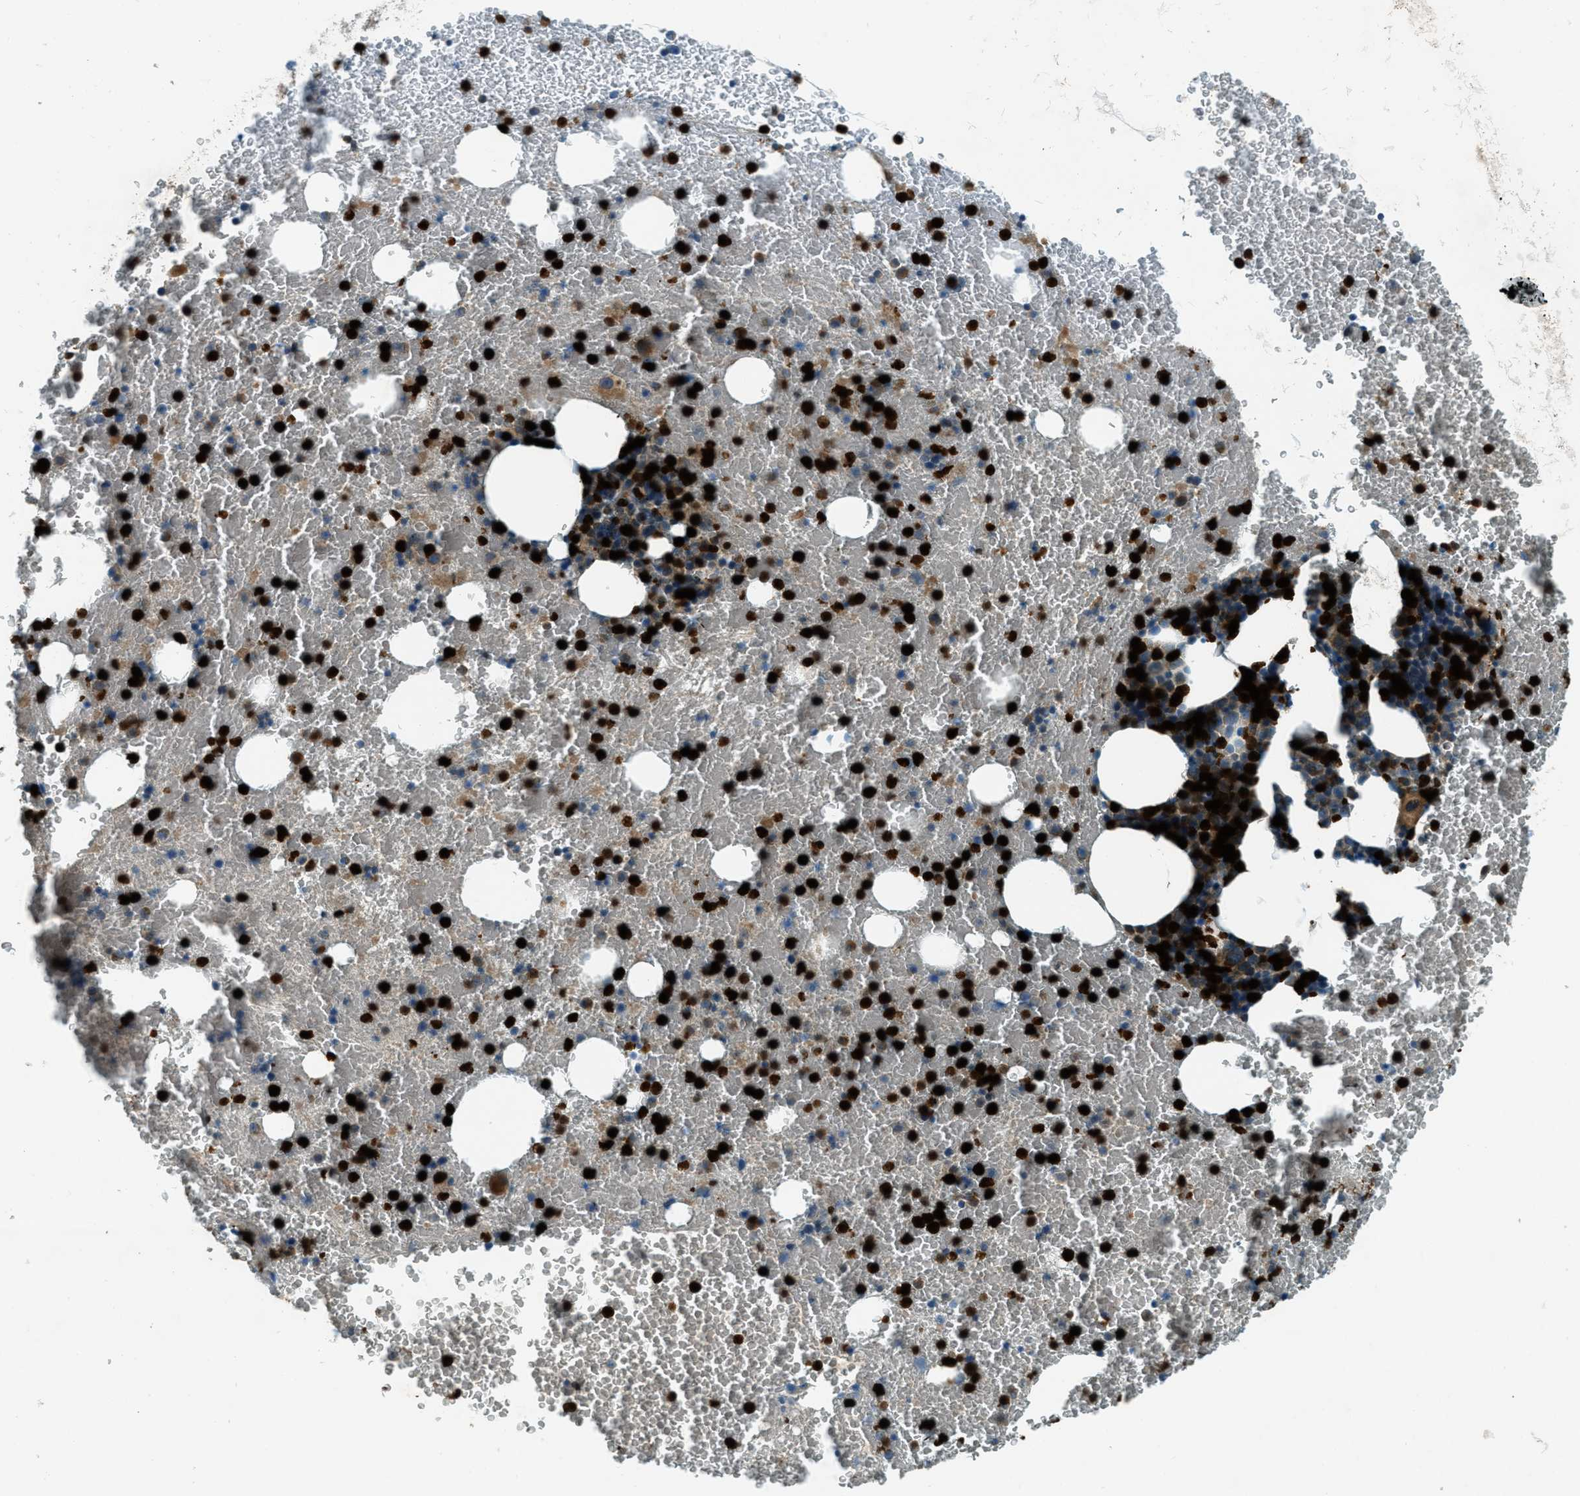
{"staining": {"intensity": "strong", "quantity": ">75%", "location": "nuclear"}, "tissue": "bone marrow", "cell_type": "Hematopoietic cells", "image_type": "normal", "snomed": [{"axis": "morphology", "description": "Normal tissue, NOS"}, {"axis": "morphology", "description": "Inflammation, NOS"}, {"axis": "topography", "description": "Bone marrow"}], "caption": "A brown stain shows strong nuclear staining of a protein in hematopoietic cells of normal bone marrow. The protein is stained brown, and the nuclei are stained in blue (DAB (3,3'-diaminobenzidine) IHC with brightfield microscopy, high magnification).", "gene": "FAR1", "patient": {"sex": "male", "age": 47}}